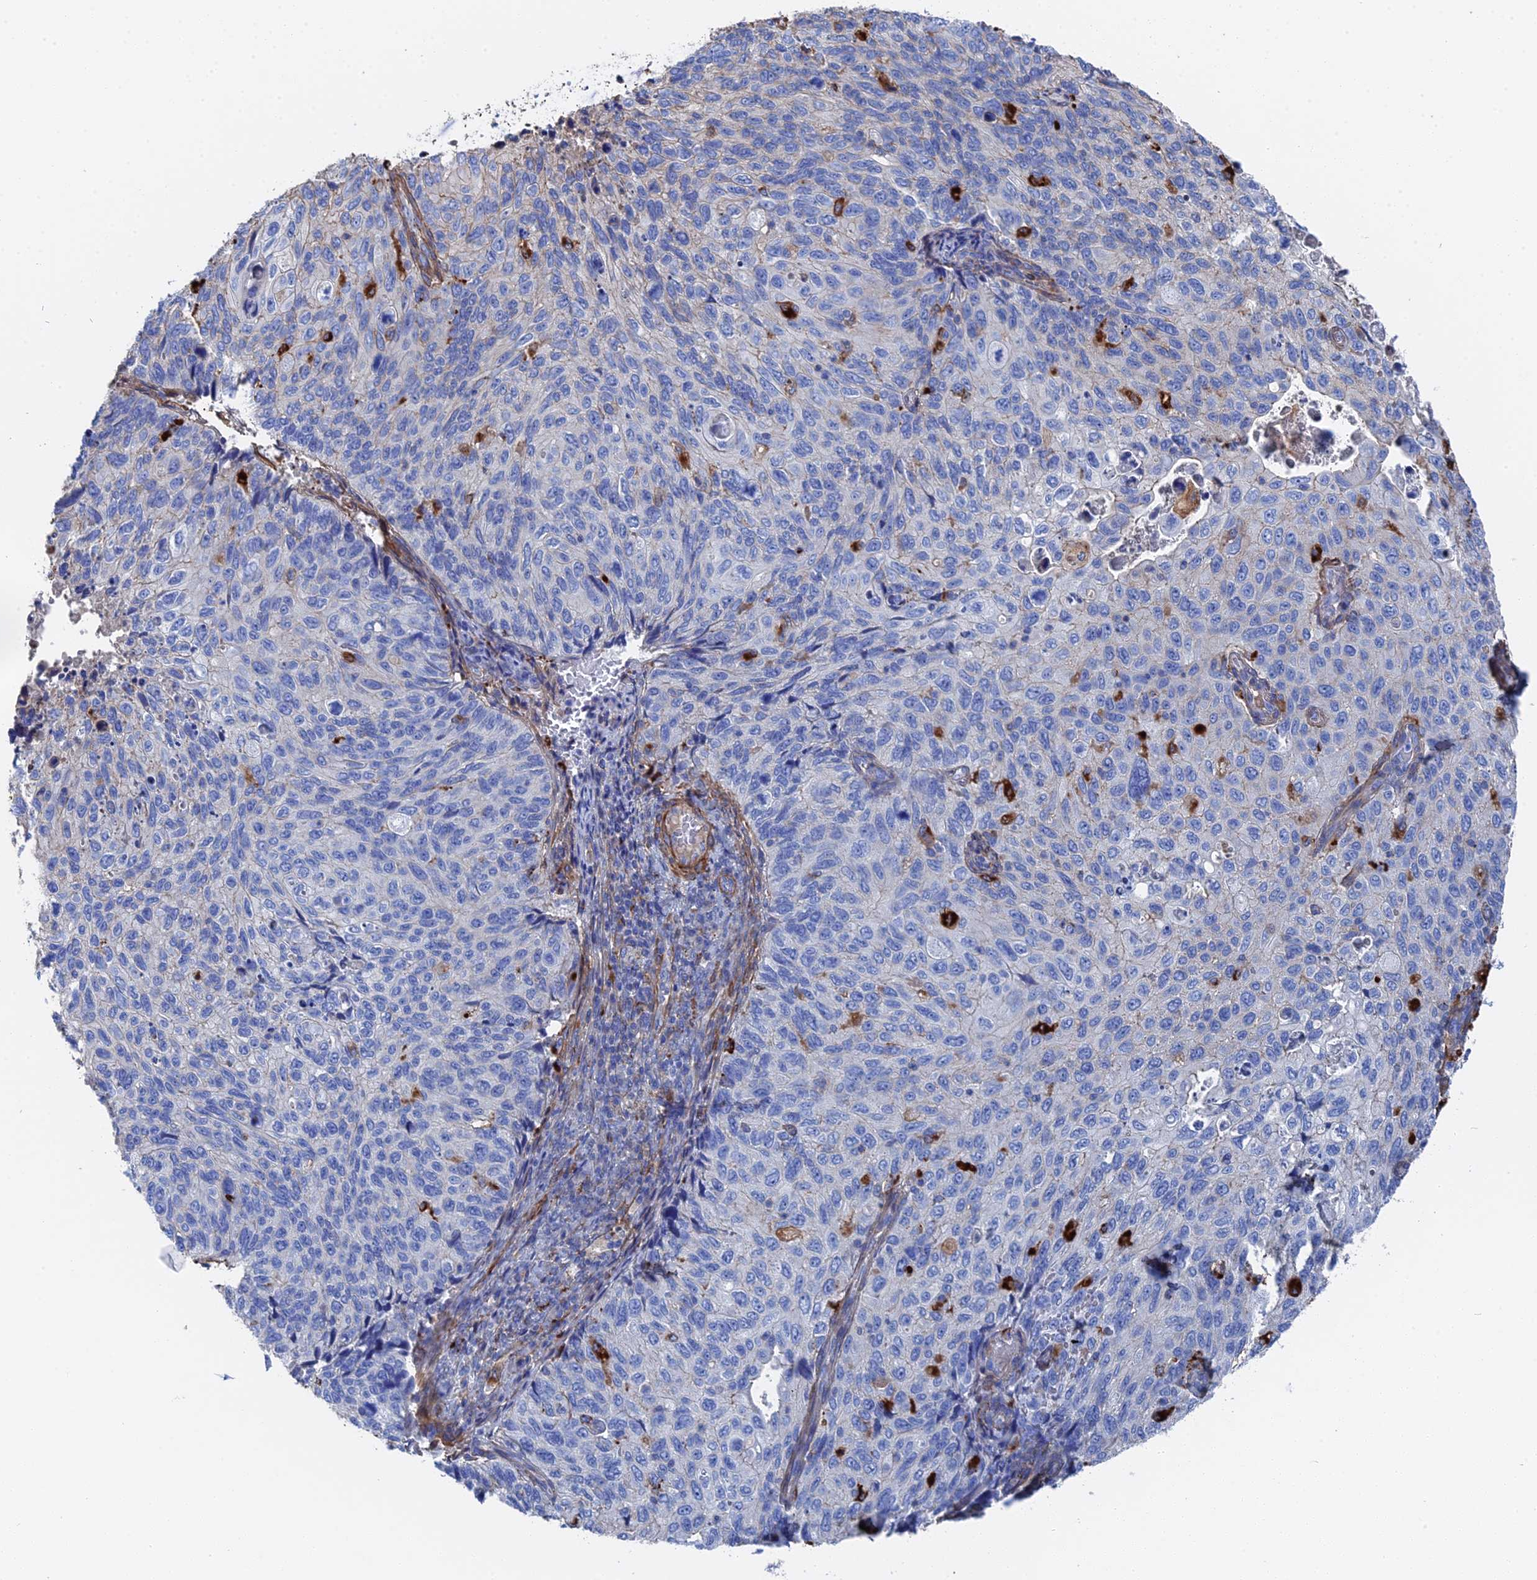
{"staining": {"intensity": "negative", "quantity": "none", "location": "none"}, "tissue": "cervical cancer", "cell_type": "Tumor cells", "image_type": "cancer", "snomed": [{"axis": "morphology", "description": "Squamous cell carcinoma, NOS"}, {"axis": "topography", "description": "Cervix"}], "caption": "Tumor cells are negative for protein expression in human squamous cell carcinoma (cervical). The staining is performed using DAB brown chromogen with nuclei counter-stained in using hematoxylin.", "gene": "STRA6", "patient": {"sex": "female", "age": 70}}